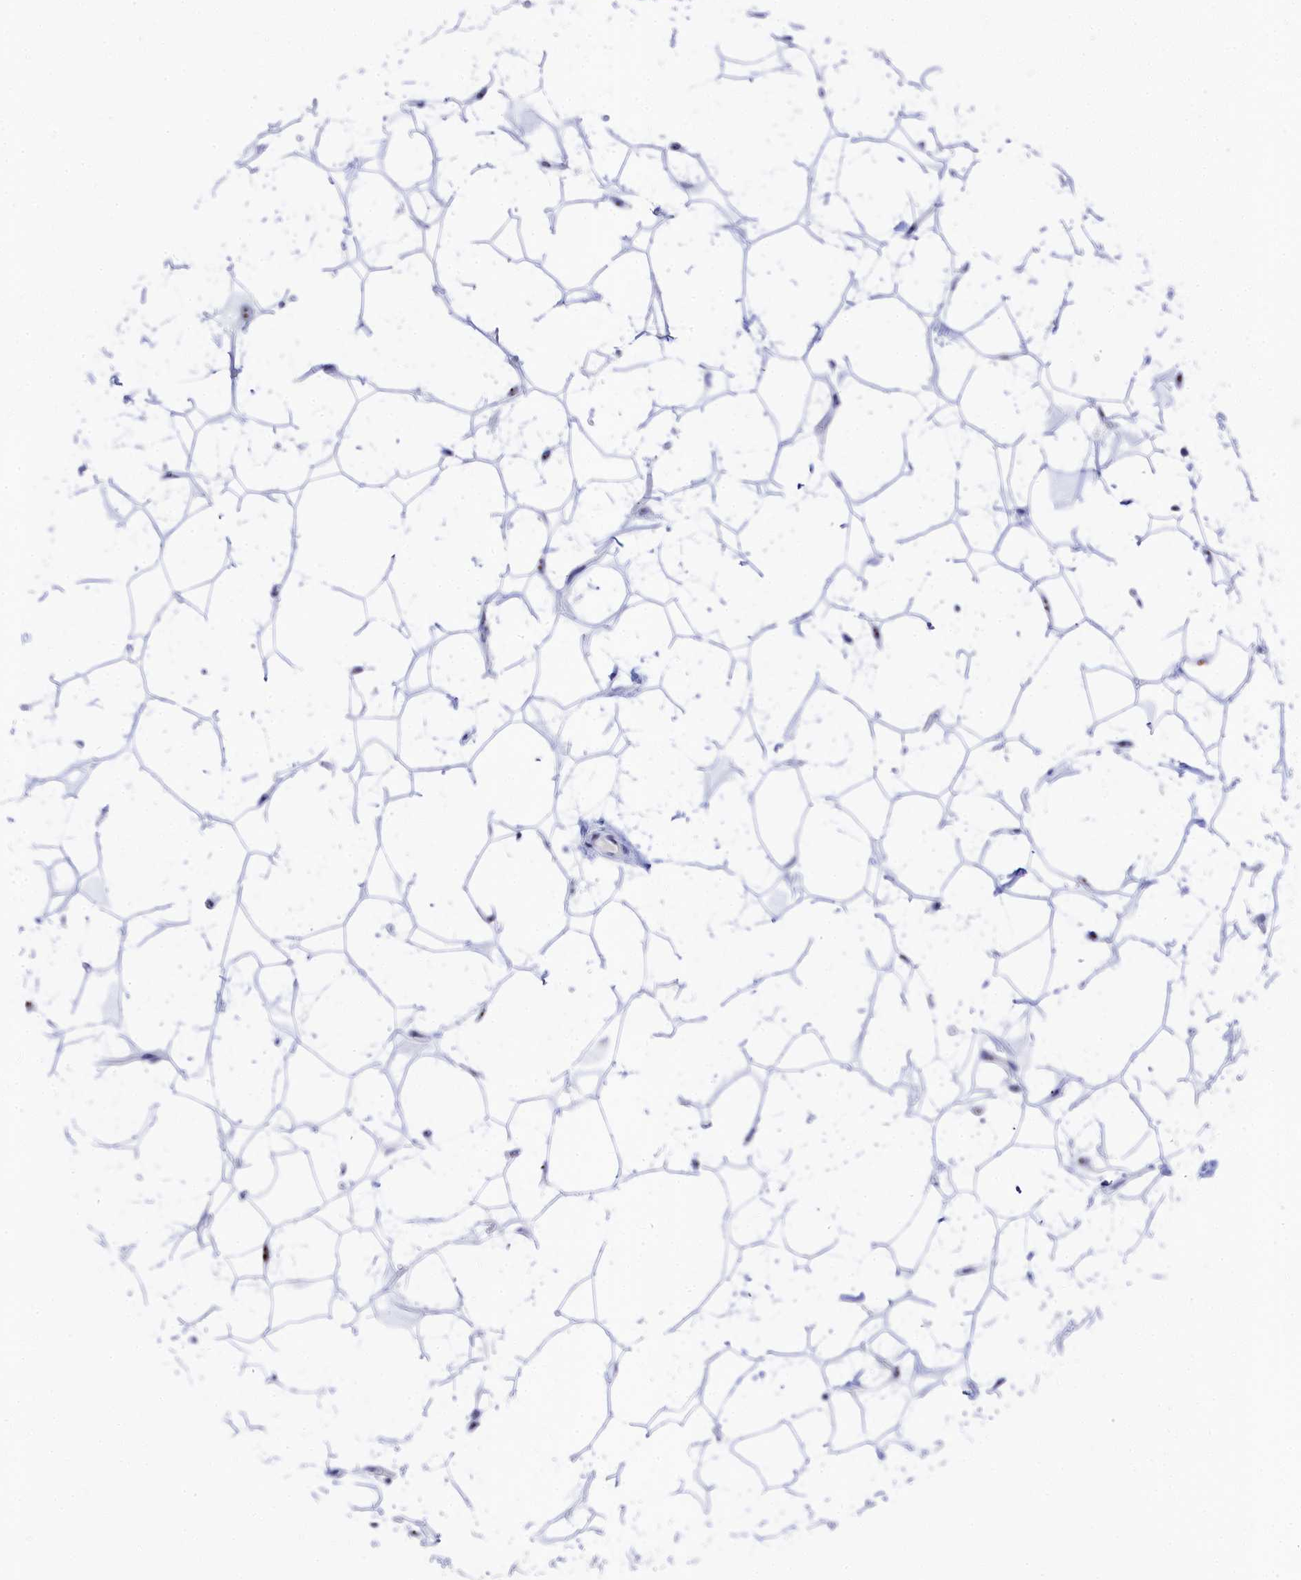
{"staining": {"intensity": "moderate", "quantity": ">75%", "location": "nuclear"}, "tissue": "adipose tissue", "cell_type": "Adipocytes", "image_type": "normal", "snomed": [{"axis": "morphology", "description": "Normal tissue, NOS"}, {"axis": "topography", "description": "Breast"}], "caption": "IHC staining of unremarkable adipose tissue, which shows medium levels of moderate nuclear positivity in about >75% of adipocytes indicating moderate nuclear protein expression. The staining was performed using DAB (brown) for protein detection and nuclei were counterstained in hematoxylin (blue).", "gene": "RSL1D1", "patient": {"sex": "female", "age": 26}}